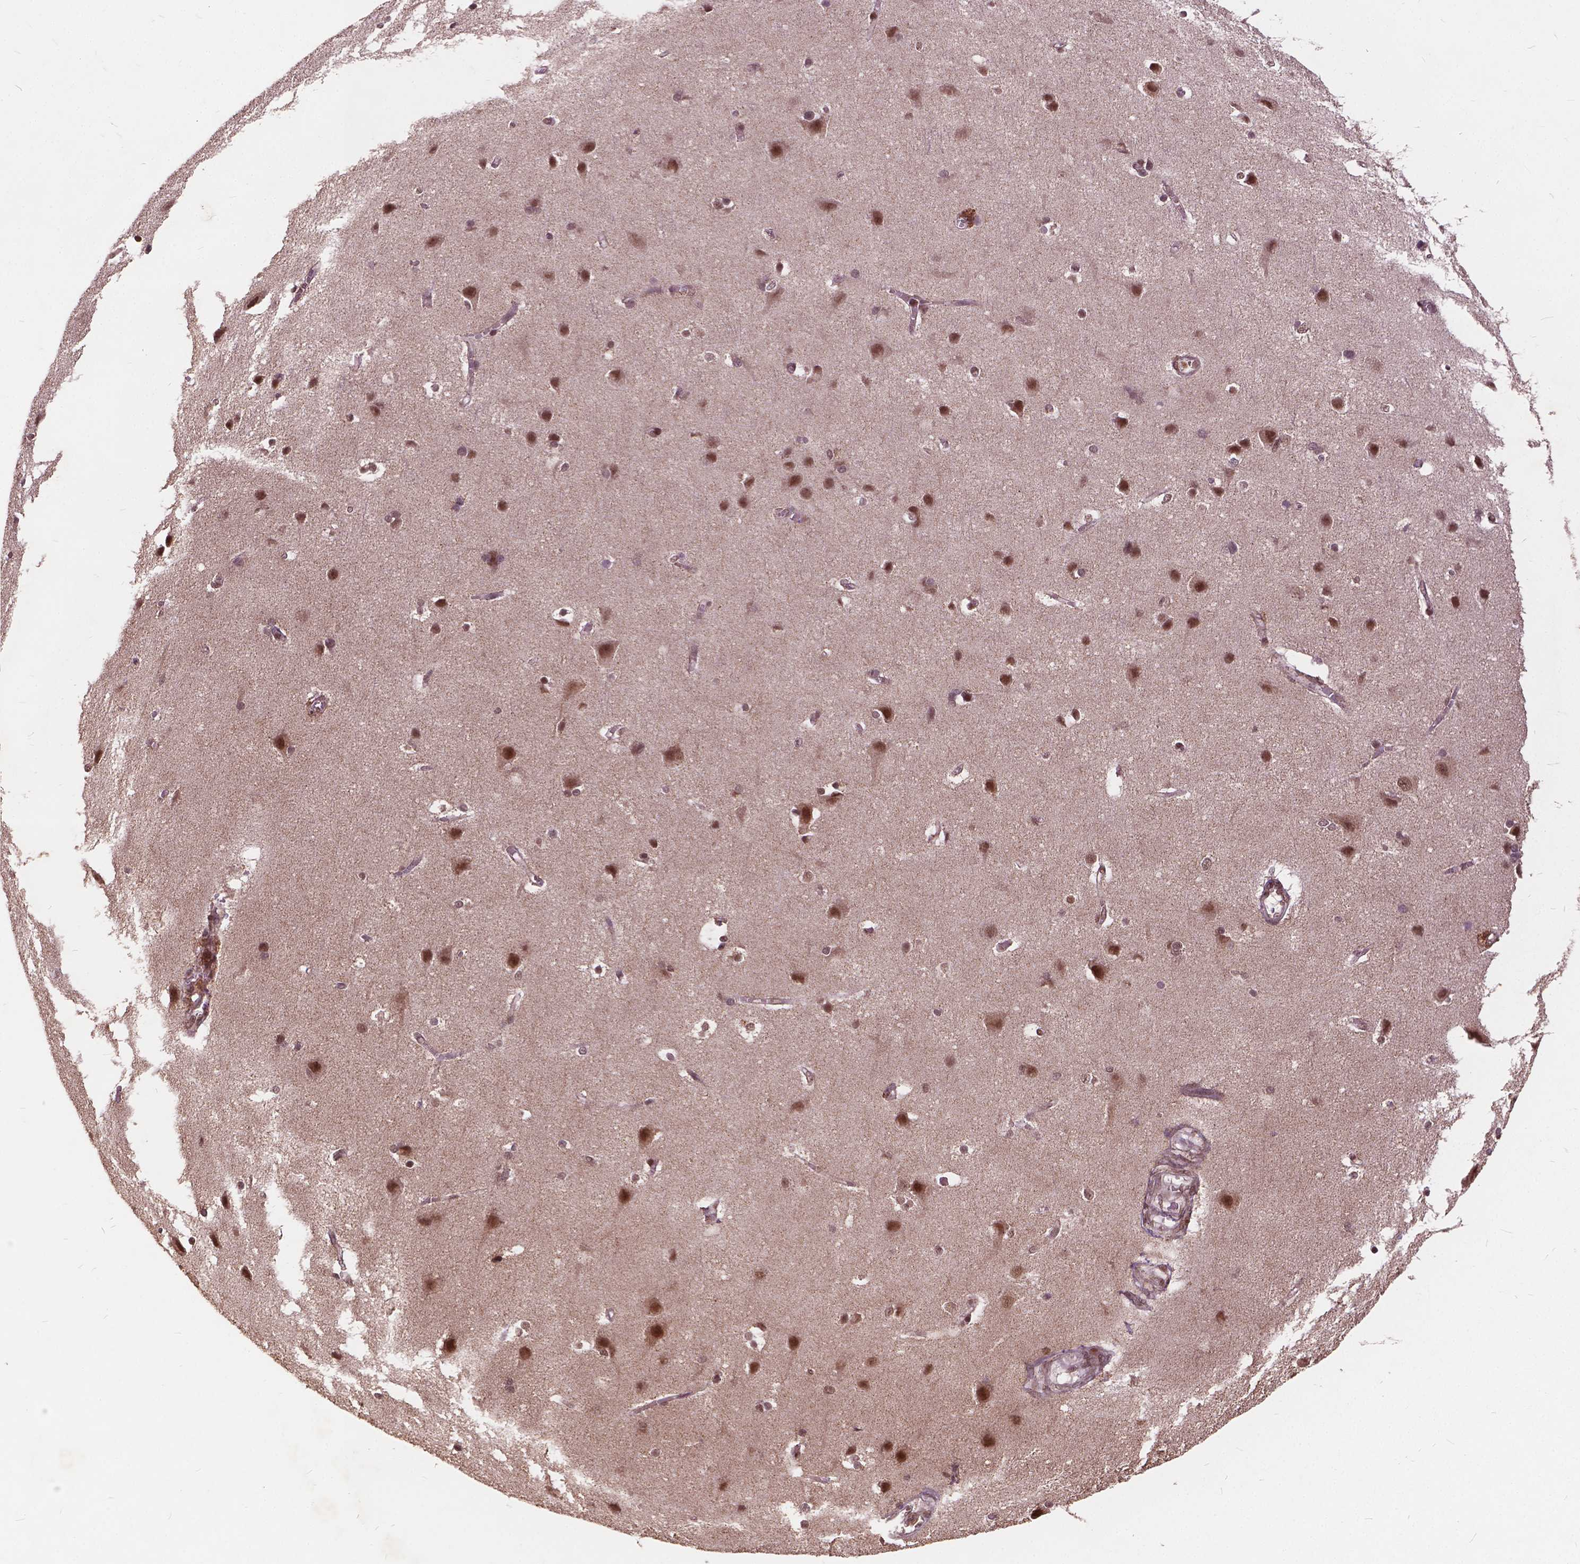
{"staining": {"intensity": "weak", "quantity": "25%-75%", "location": "nuclear"}, "tissue": "cerebral cortex", "cell_type": "Endothelial cells", "image_type": "normal", "snomed": [{"axis": "morphology", "description": "Normal tissue, NOS"}, {"axis": "topography", "description": "Cerebral cortex"}], "caption": "Cerebral cortex stained with DAB (3,3'-diaminobenzidine) IHC displays low levels of weak nuclear staining in about 25%-75% of endothelial cells.", "gene": "GPS2", "patient": {"sex": "male", "age": 37}}